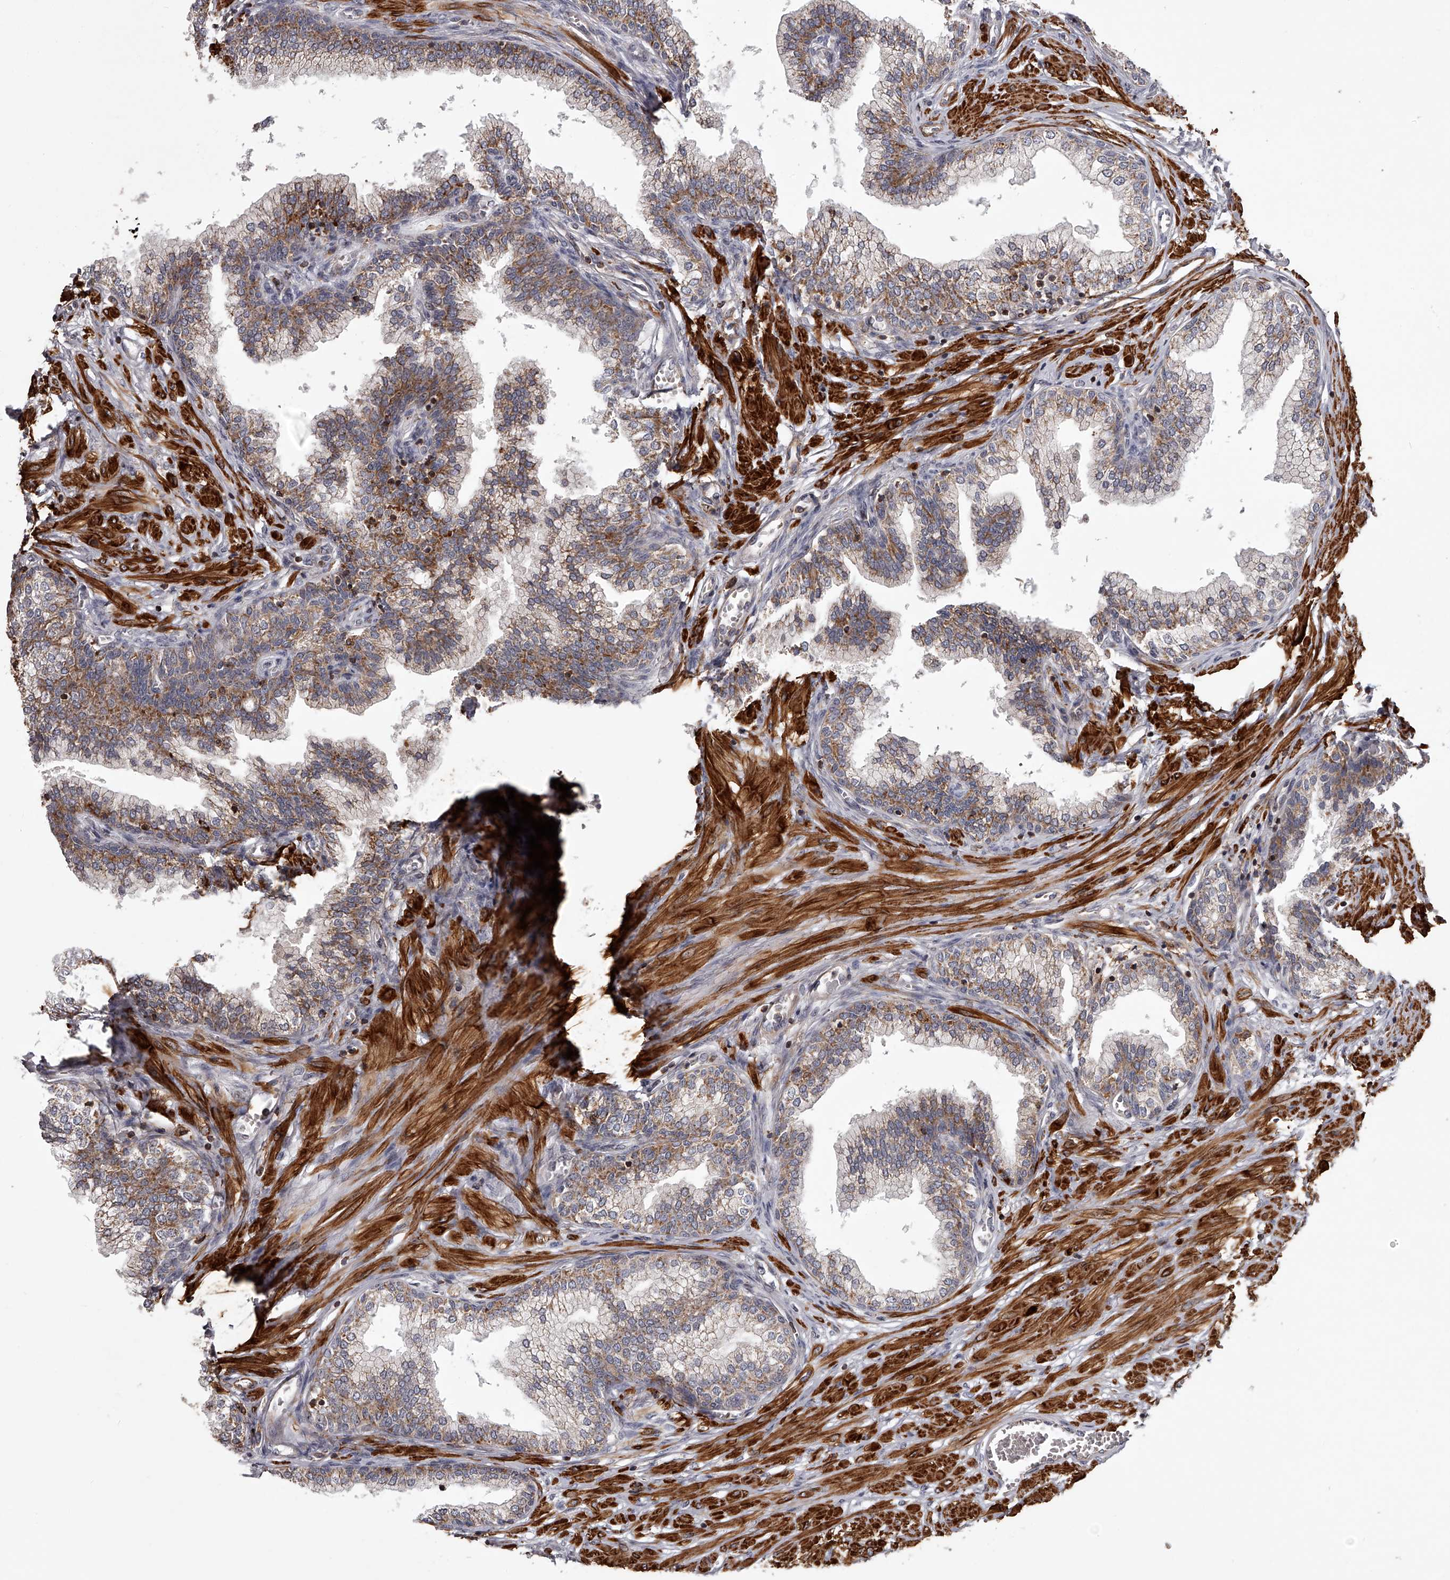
{"staining": {"intensity": "moderate", "quantity": "25%-75%", "location": "cytoplasmic/membranous"}, "tissue": "prostate", "cell_type": "Glandular cells", "image_type": "normal", "snomed": [{"axis": "morphology", "description": "Normal tissue, NOS"}, {"axis": "morphology", "description": "Urothelial carcinoma, Low grade"}, {"axis": "topography", "description": "Urinary bladder"}, {"axis": "topography", "description": "Prostate"}], "caption": "Brown immunohistochemical staining in unremarkable prostate demonstrates moderate cytoplasmic/membranous positivity in approximately 25%-75% of glandular cells. Immunohistochemistry stains the protein in brown and the nuclei are stained blue.", "gene": "RRP36", "patient": {"sex": "male", "age": 60}}